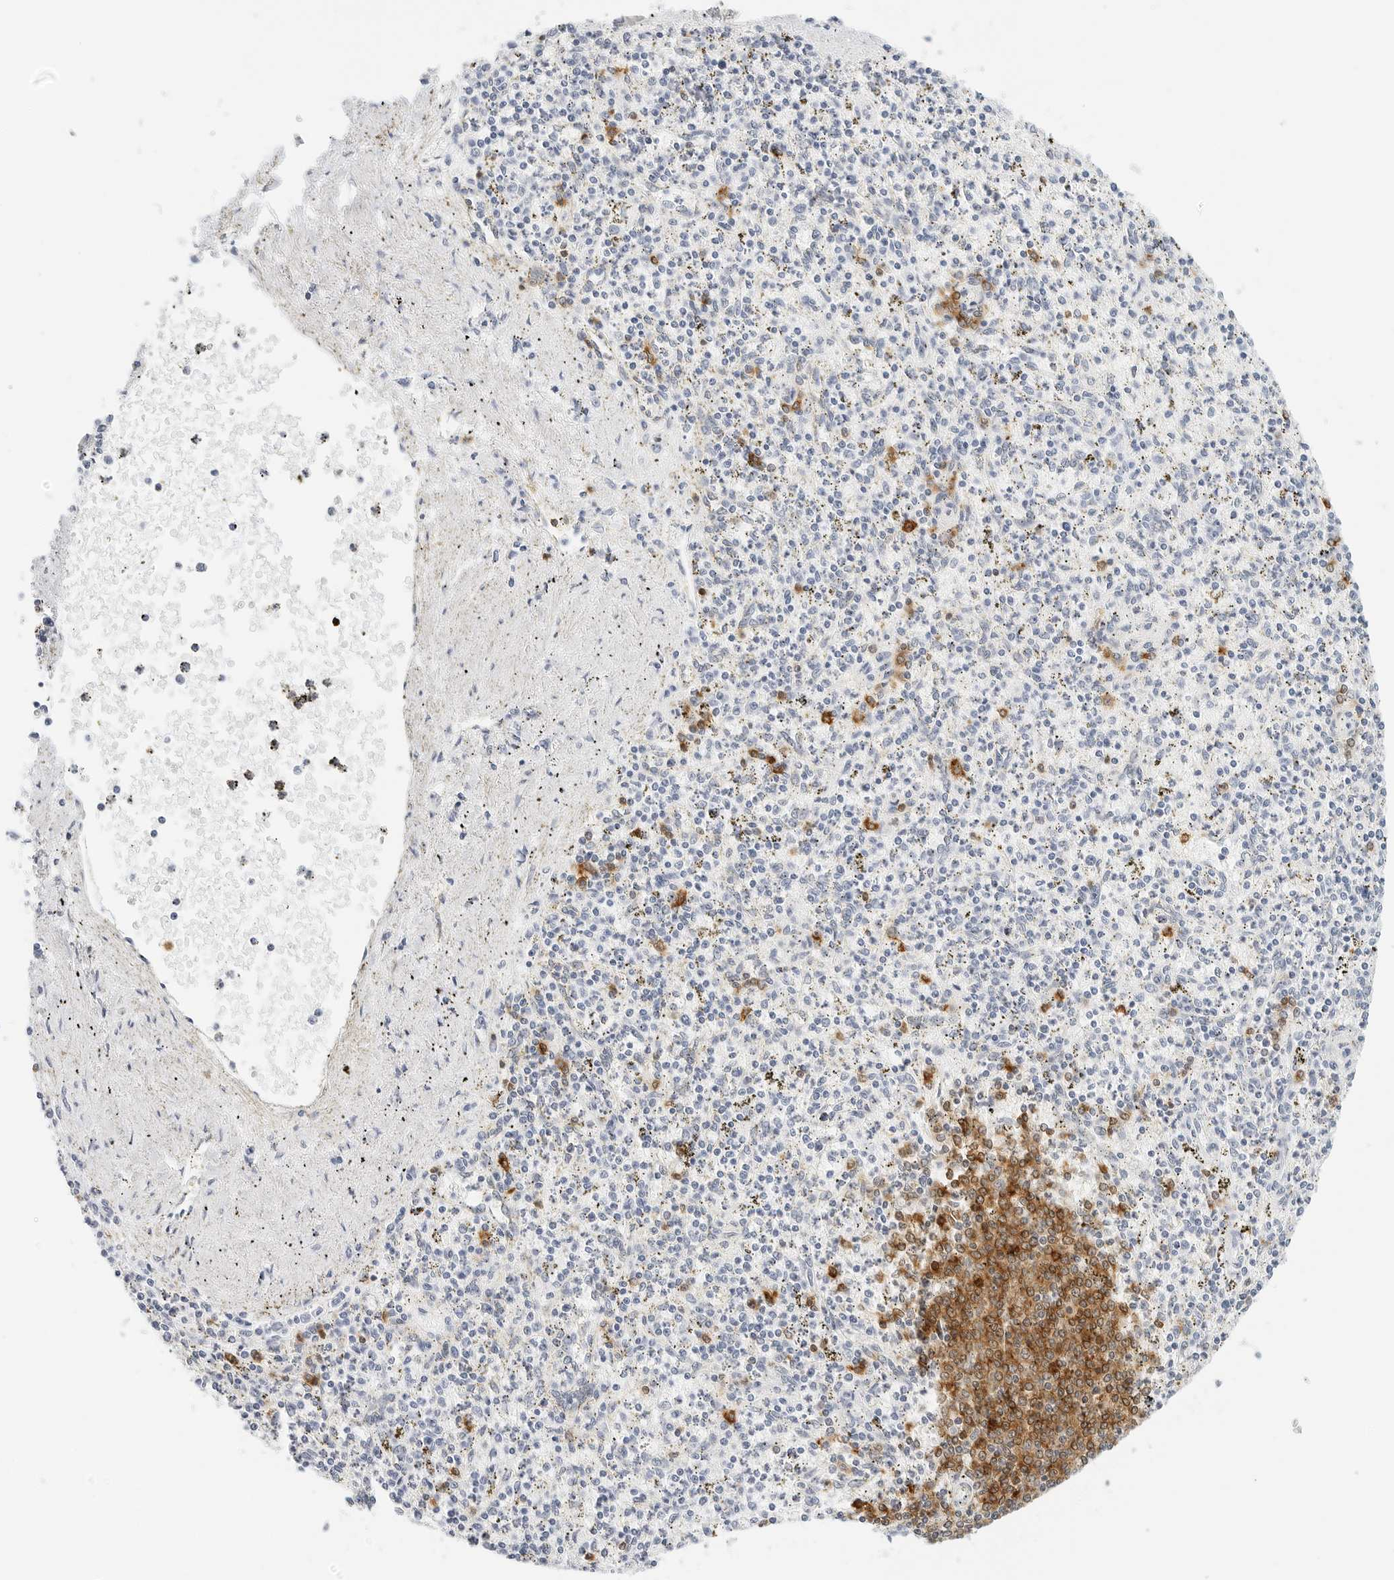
{"staining": {"intensity": "moderate", "quantity": "<25%", "location": "cytoplasmic/membranous,nuclear"}, "tissue": "spleen", "cell_type": "Cells in red pulp", "image_type": "normal", "snomed": [{"axis": "morphology", "description": "Normal tissue, NOS"}, {"axis": "topography", "description": "Spleen"}], "caption": "An image showing moderate cytoplasmic/membranous,nuclear expression in approximately <25% of cells in red pulp in unremarkable spleen, as visualized by brown immunohistochemical staining.", "gene": "CD22", "patient": {"sex": "male", "age": 72}}